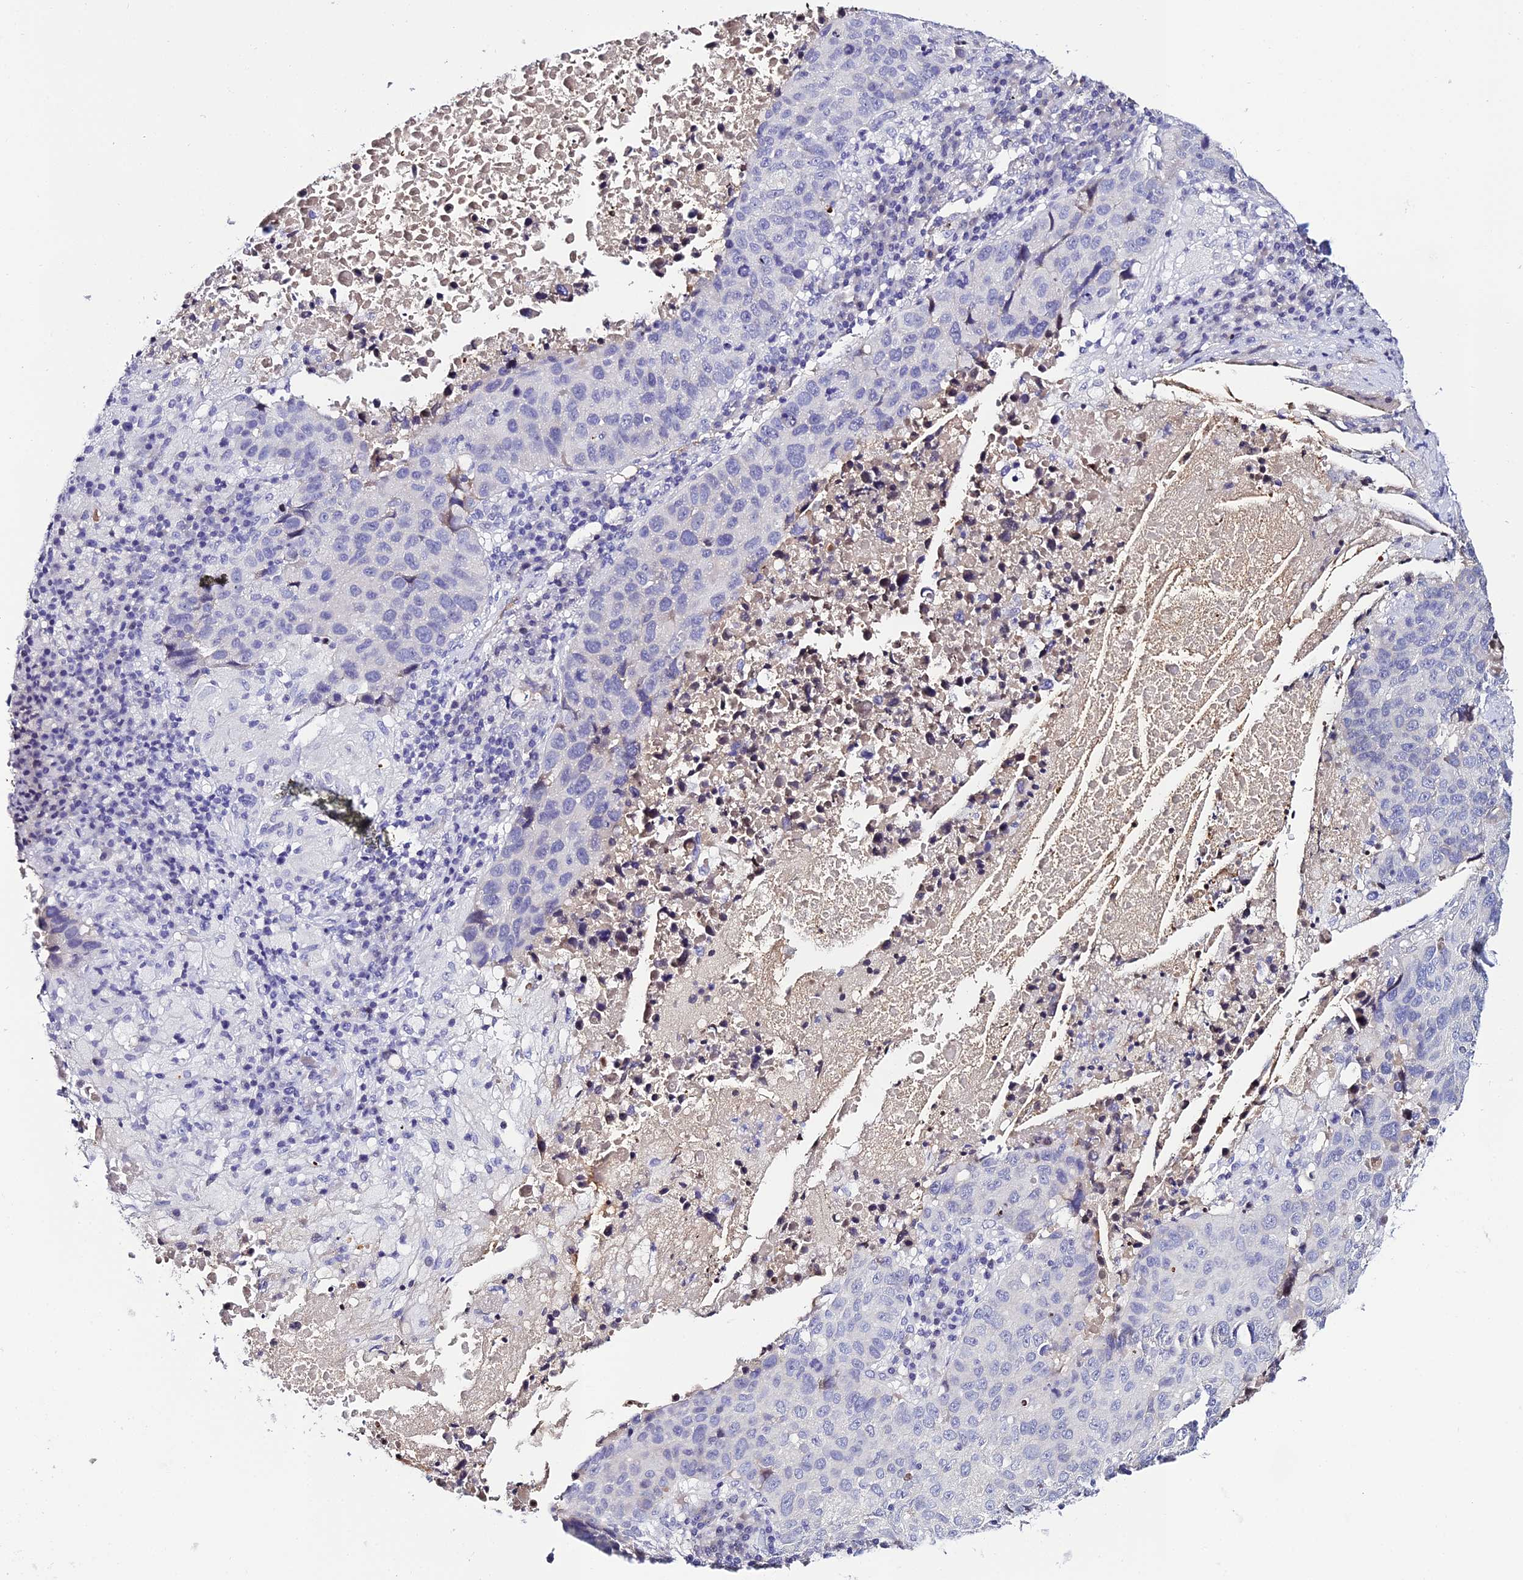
{"staining": {"intensity": "negative", "quantity": "none", "location": "none"}, "tissue": "lung cancer", "cell_type": "Tumor cells", "image_type": "cancer", "snomed": [{"axis": "morphology", "description": "Squamous cell carcinoma, NOS"}, {"axis": "topography", "description": "Lung"}], "caption": "The immunohistochemistry (IHC) image has no significant positivity in tumor cells of lung cancer tissue. Brightfield microscopy of immunohistochemistry stained with DAB (3,3'-diaminobenzidine) (brown) and hematoxylin (blue), captured at high magnification.", "gene": "DEFB132", "patient": {"sex": "male", "age": 73}}